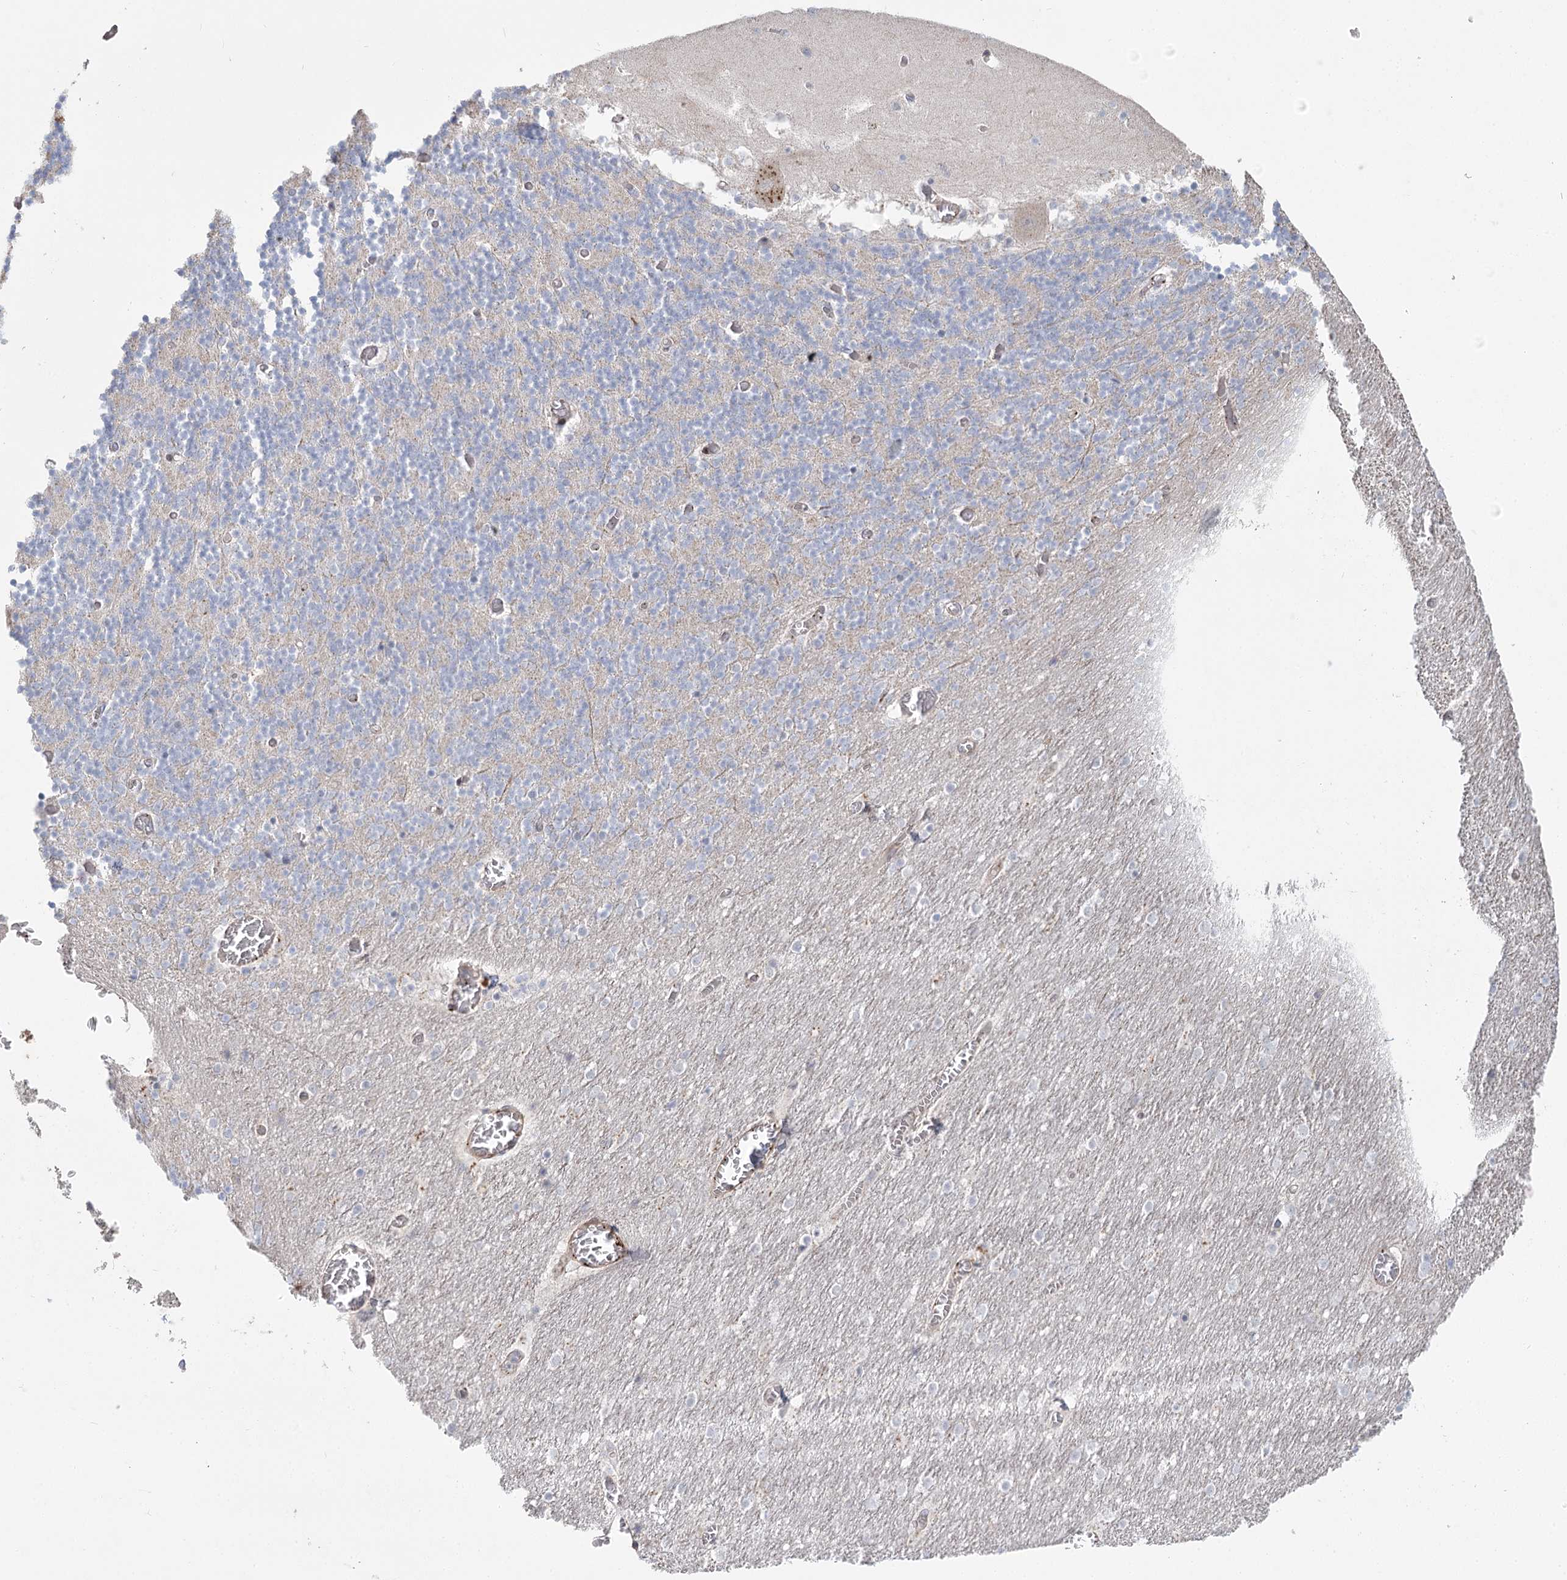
{"staining": {"intensity": "negative", "quantity": "none", "location": "none"}, "tissue": "cerebellum", "cell_type": "Cells in granular layer", "image_type": "normal", "snomed": [{"axis": "morphology", "description": "Normal tissue, NOS"}, {"axis": "topography", "description": "Cerebellum"}], "caption": "High power microscopy micrograph of an immunohistochemistry histopathology image of unremarkable cerebellum, revealing no significant staining in cells in granular layer.", "gene": "AMTN", "patient": {"sex": "female", "age": 28}}